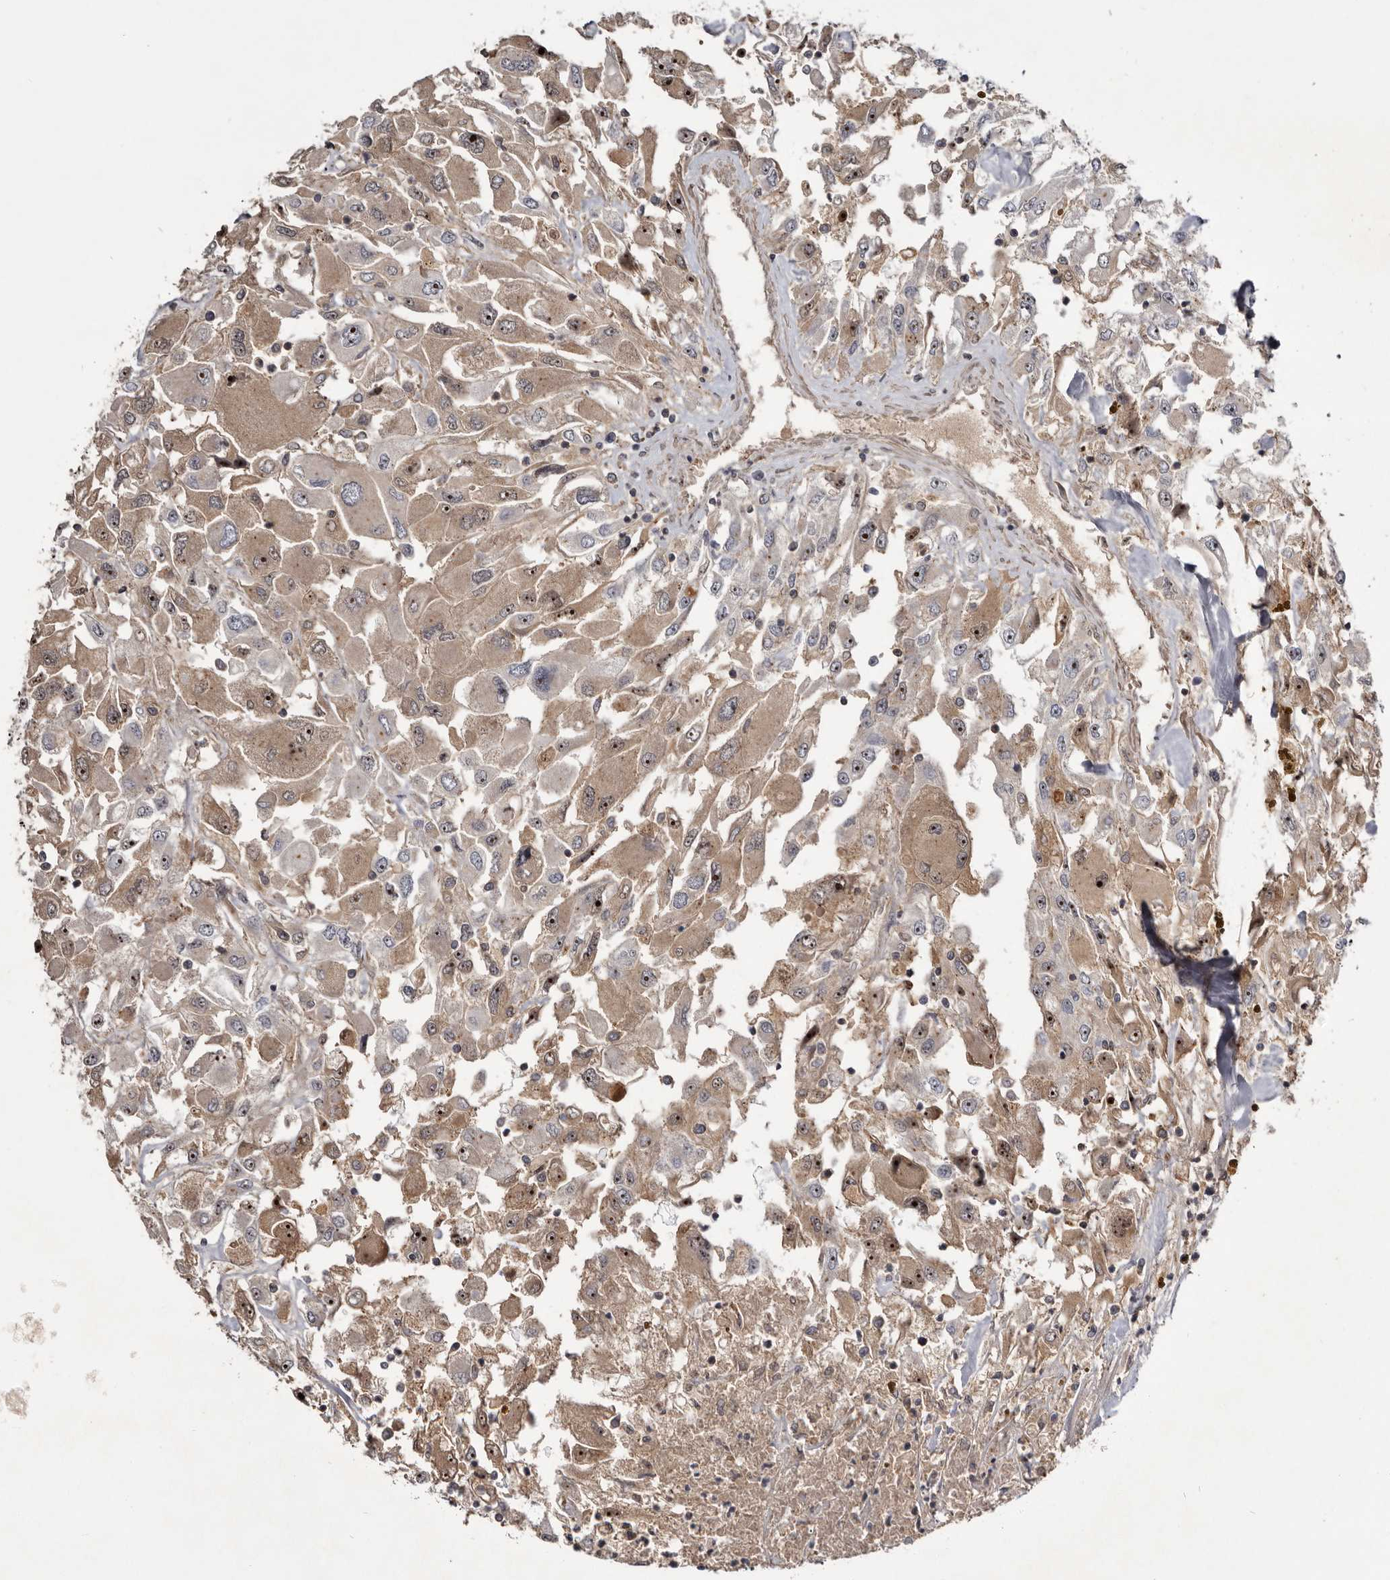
{"staining": {"intensity": "moderate", "quantity": "25%-75%", "location": "cytoplasmic/membranous,nuclear"}, "tissue": "renal cancer", "cell_type": "Tumor cells", "image_type": "cancer", "snomed": [{"axis": "morphology", "description": "Adenocarcinoma, NOS"}, {"axis": "topography", "description": "Kidney"}], "caption": "Renal adenocarcinoma tissue displays moderate cytoplasmic/membranous and nuclear staining in approximately 25%-75% of tumor cells", "gene": "TTC39A", "patient": {"sex": "female", "age": 52}}